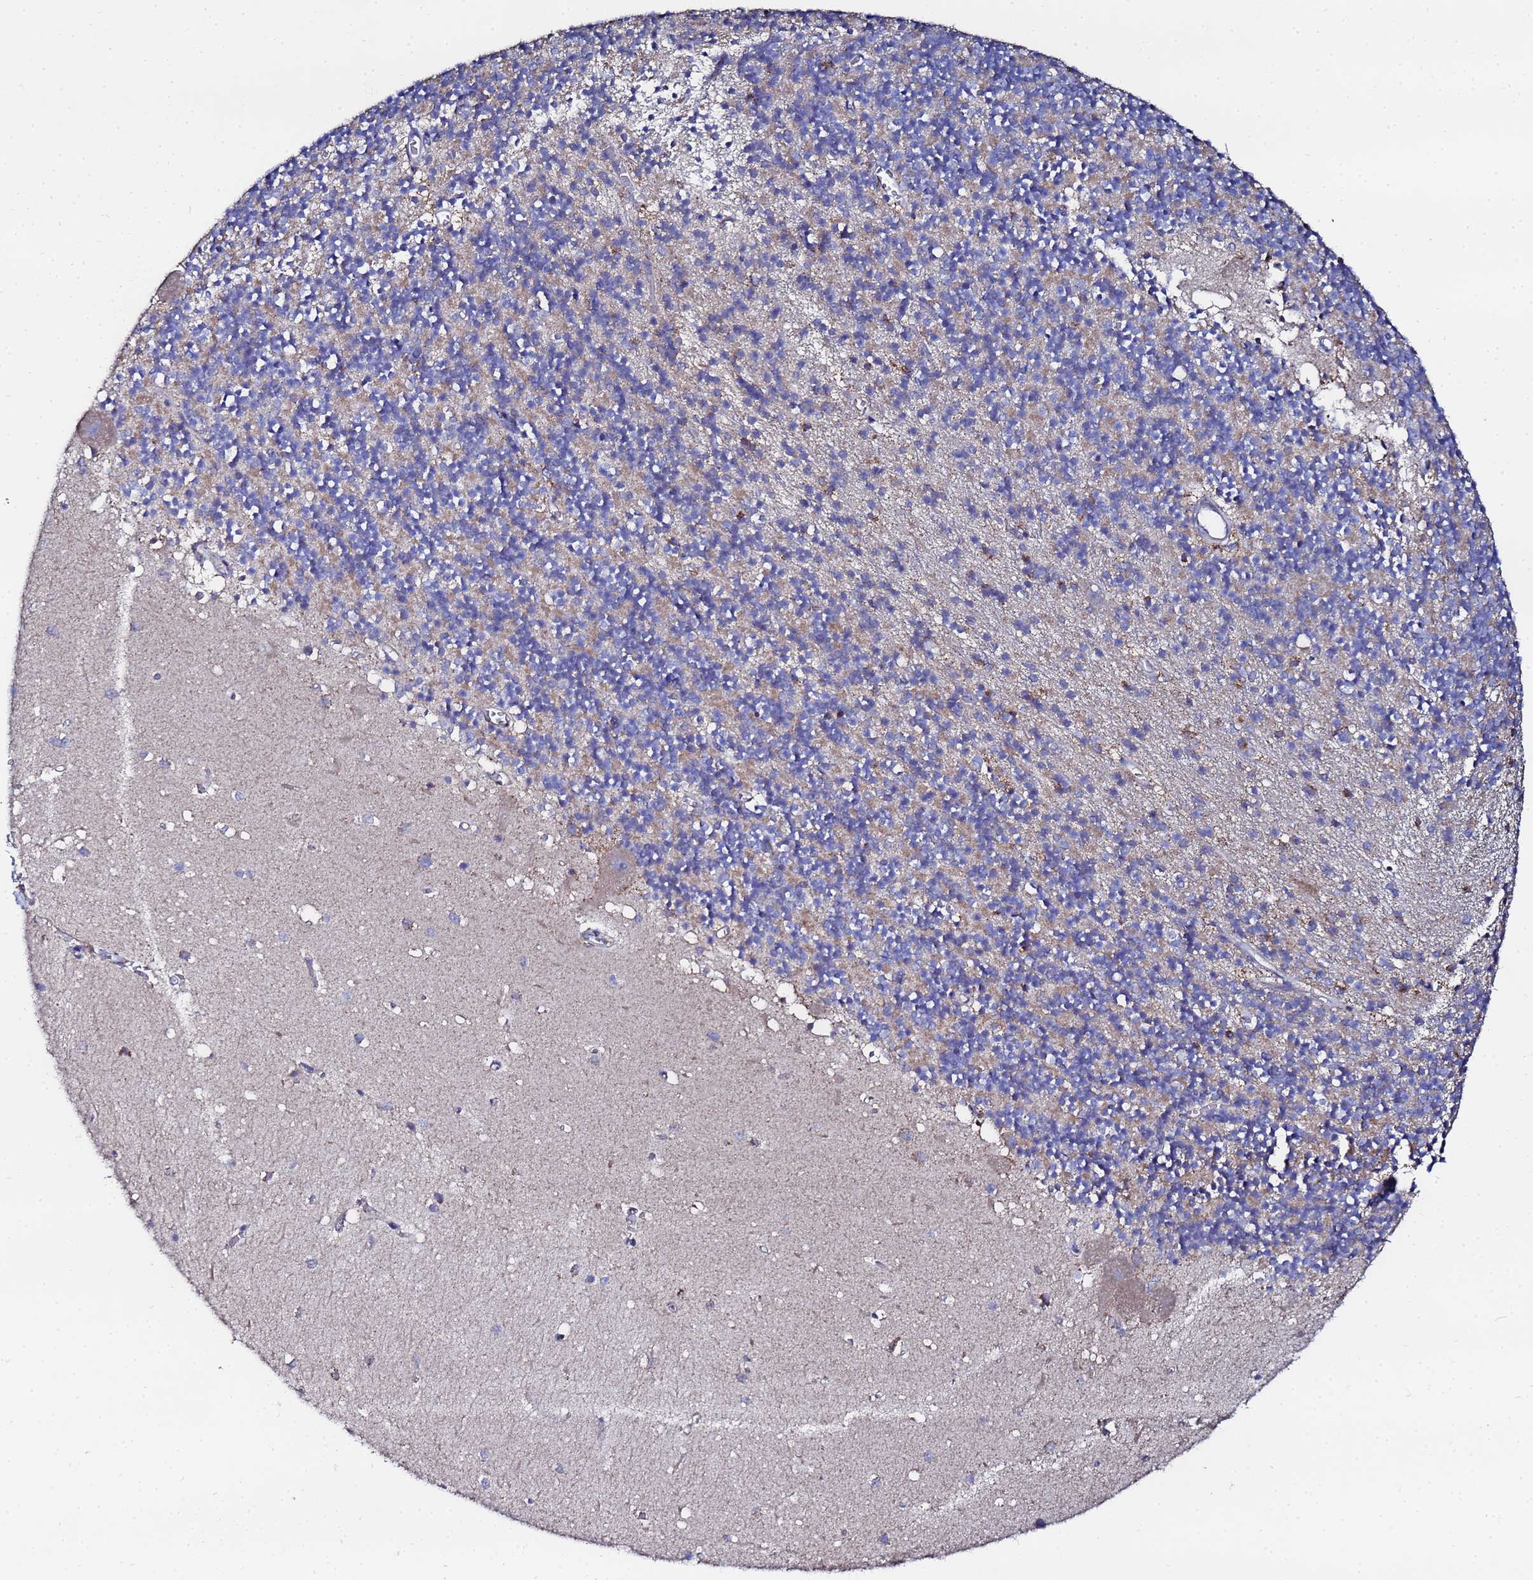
{"staining": {"intensity": "weak", "quantity": "25%-75%", "location": "cytoplasmic/membranous"}, "tissue": "cerebellum", "cell_type": "Cells in granular layer", "image_type": "normal", "snomed": [{"axis": "morphology", "description": "Normal tissue, NOS"}, {"axis": "topography", "description": "Cerebellum"}], "caption": "Brown immunohistochemical staining in unremarkable cerebellum demonstrates weak cytoplasmic/membranous staining in about 25%-75% of cells in granular layer.", "gene": "FAHD2A", "patient": {"sex": "male", "age": 54}}